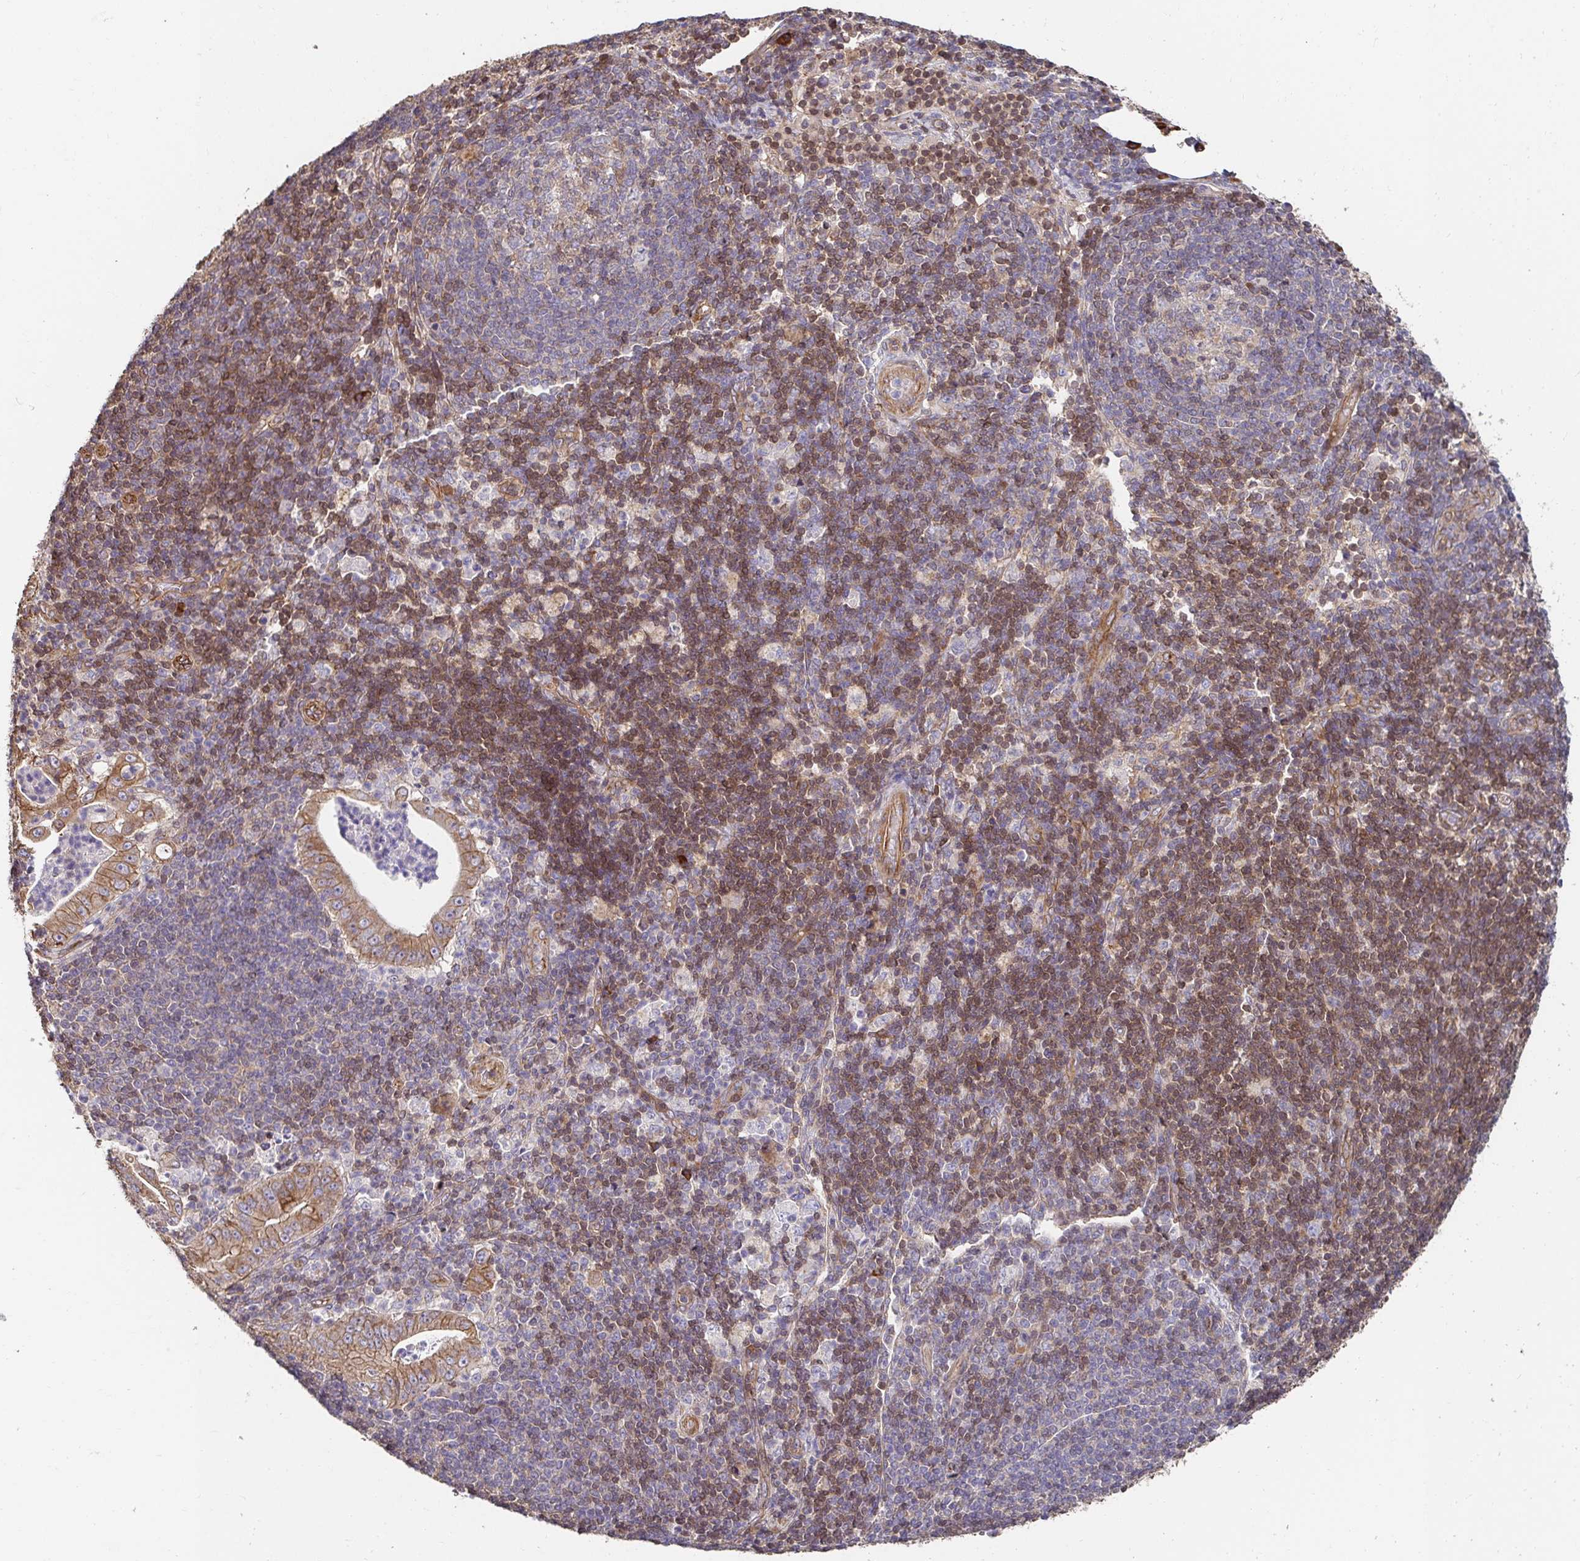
{"staining": {"intensity": "moderate", "quantity": ">75%", "location": "cytoplasmic/membranous"}, "tissue": "pancreatic cancer", "cell_type": "Tumor cells", "image_type": "cancer", "snomed": [{"axis": "morphology", "description": "Adenocarcinoma, NOS"}, {"axis": "topography", "description": "Pancreas"}], "caption": "The image exhibits staining of adenocarcinoma (pancreatic), revealing moderate cytoplasmic/membranous protein positivity (brown color) within tumor cells.", "gene": "APBB1", "patient": {"sex": "male", "age": 71}}